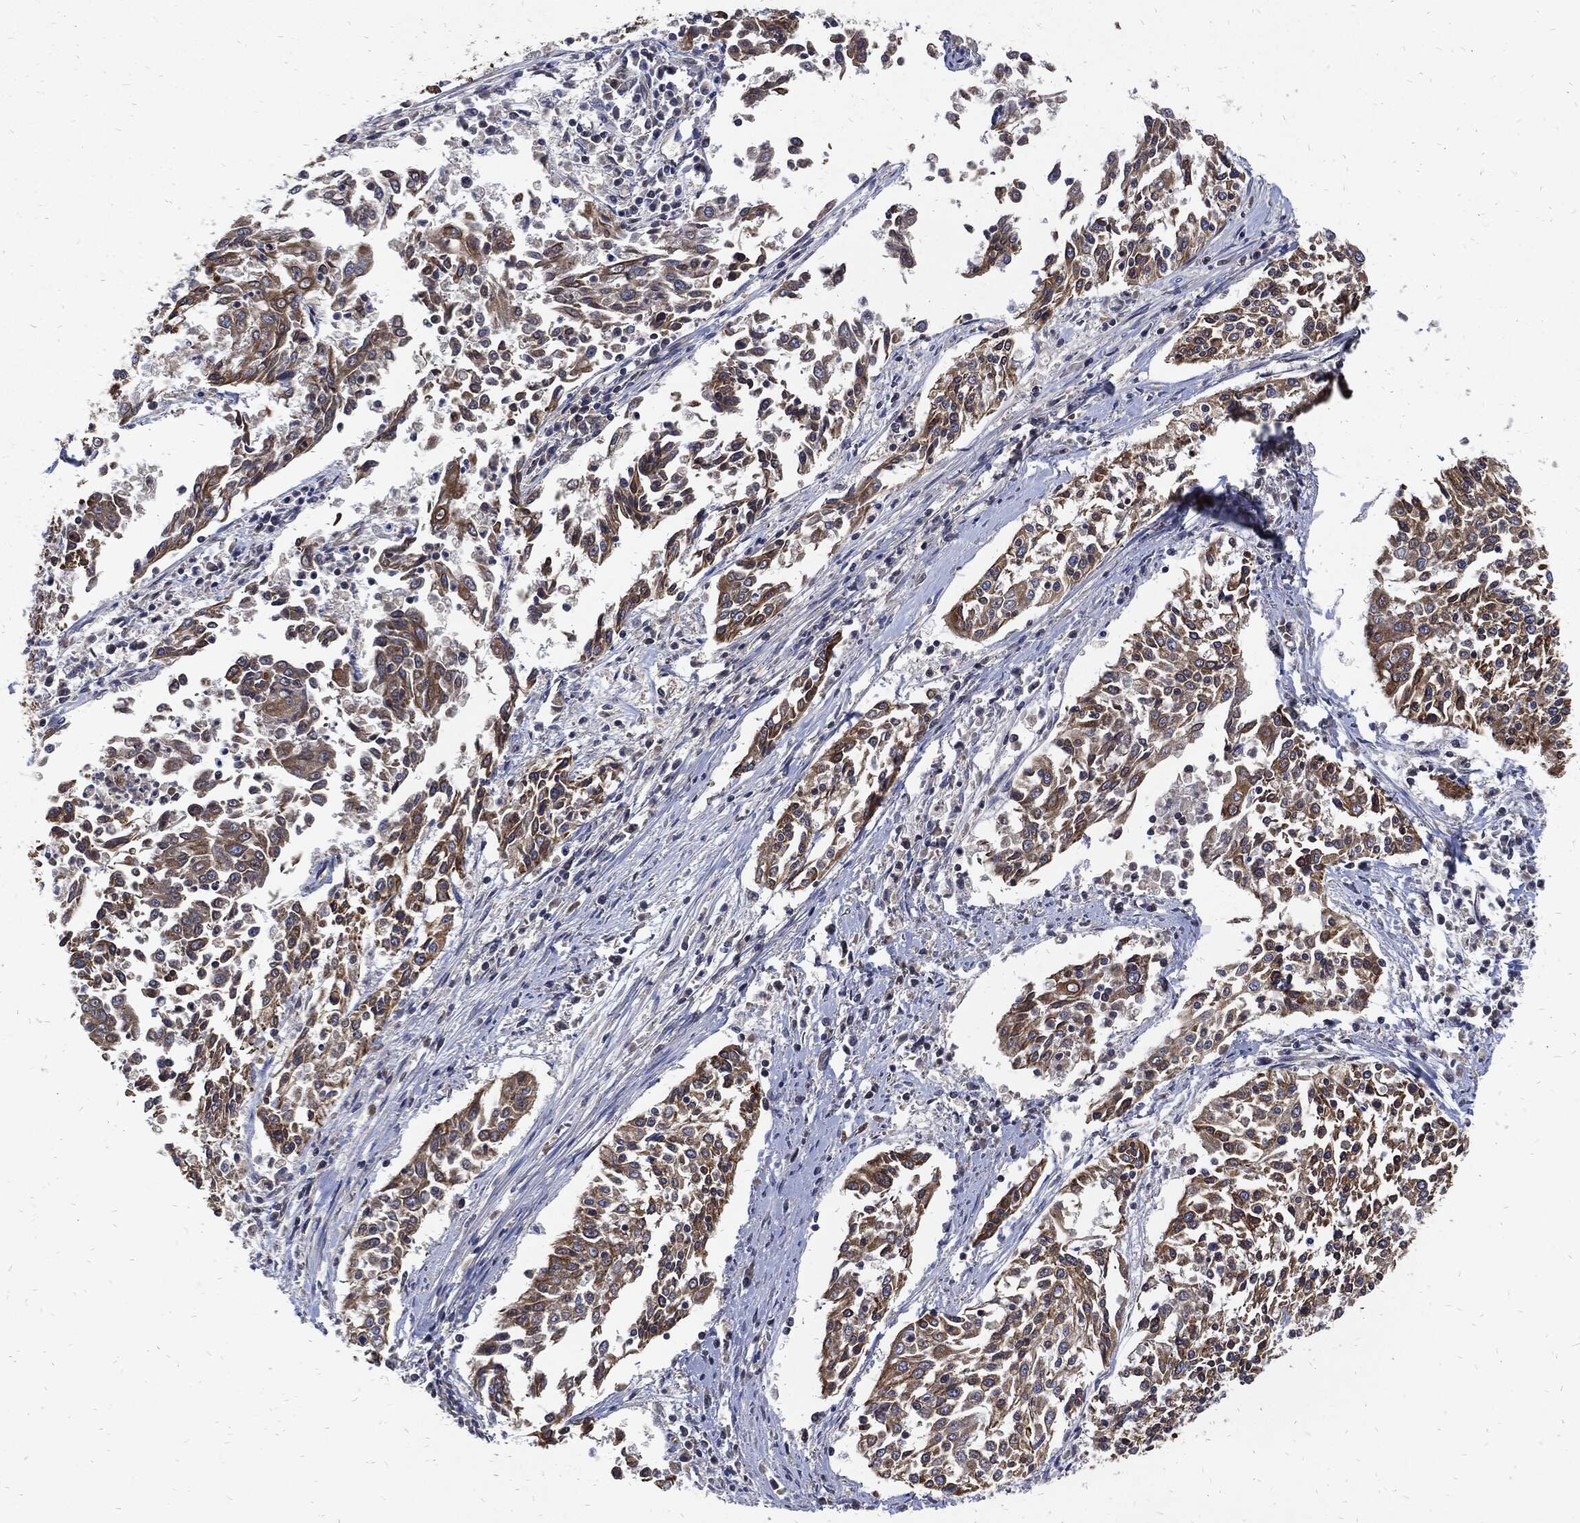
{"staining": {"intensity": "moderate", "quantity": ">75%", "location": "cytoplasmic/membranous"}, "tissue": "cervical cancer", "cell_type": "Tumor cells", "image_type": "cancer", "snomed": [{"axis": "morphology", "description": "Squamous cell carcinoma, NOS"}, {"axis": "topography", "description": "Cervix"}], "caption": "A medium amount of moderate cytoplasmic/membranous expression is present in about >75% of tumor cells in cervical squamous cell carcinoma tissue. (DAB IHC with brightfield microscopy, high magnification).", "gene": "DCTN1", "patient": {"sex": "female", "age": 41}}